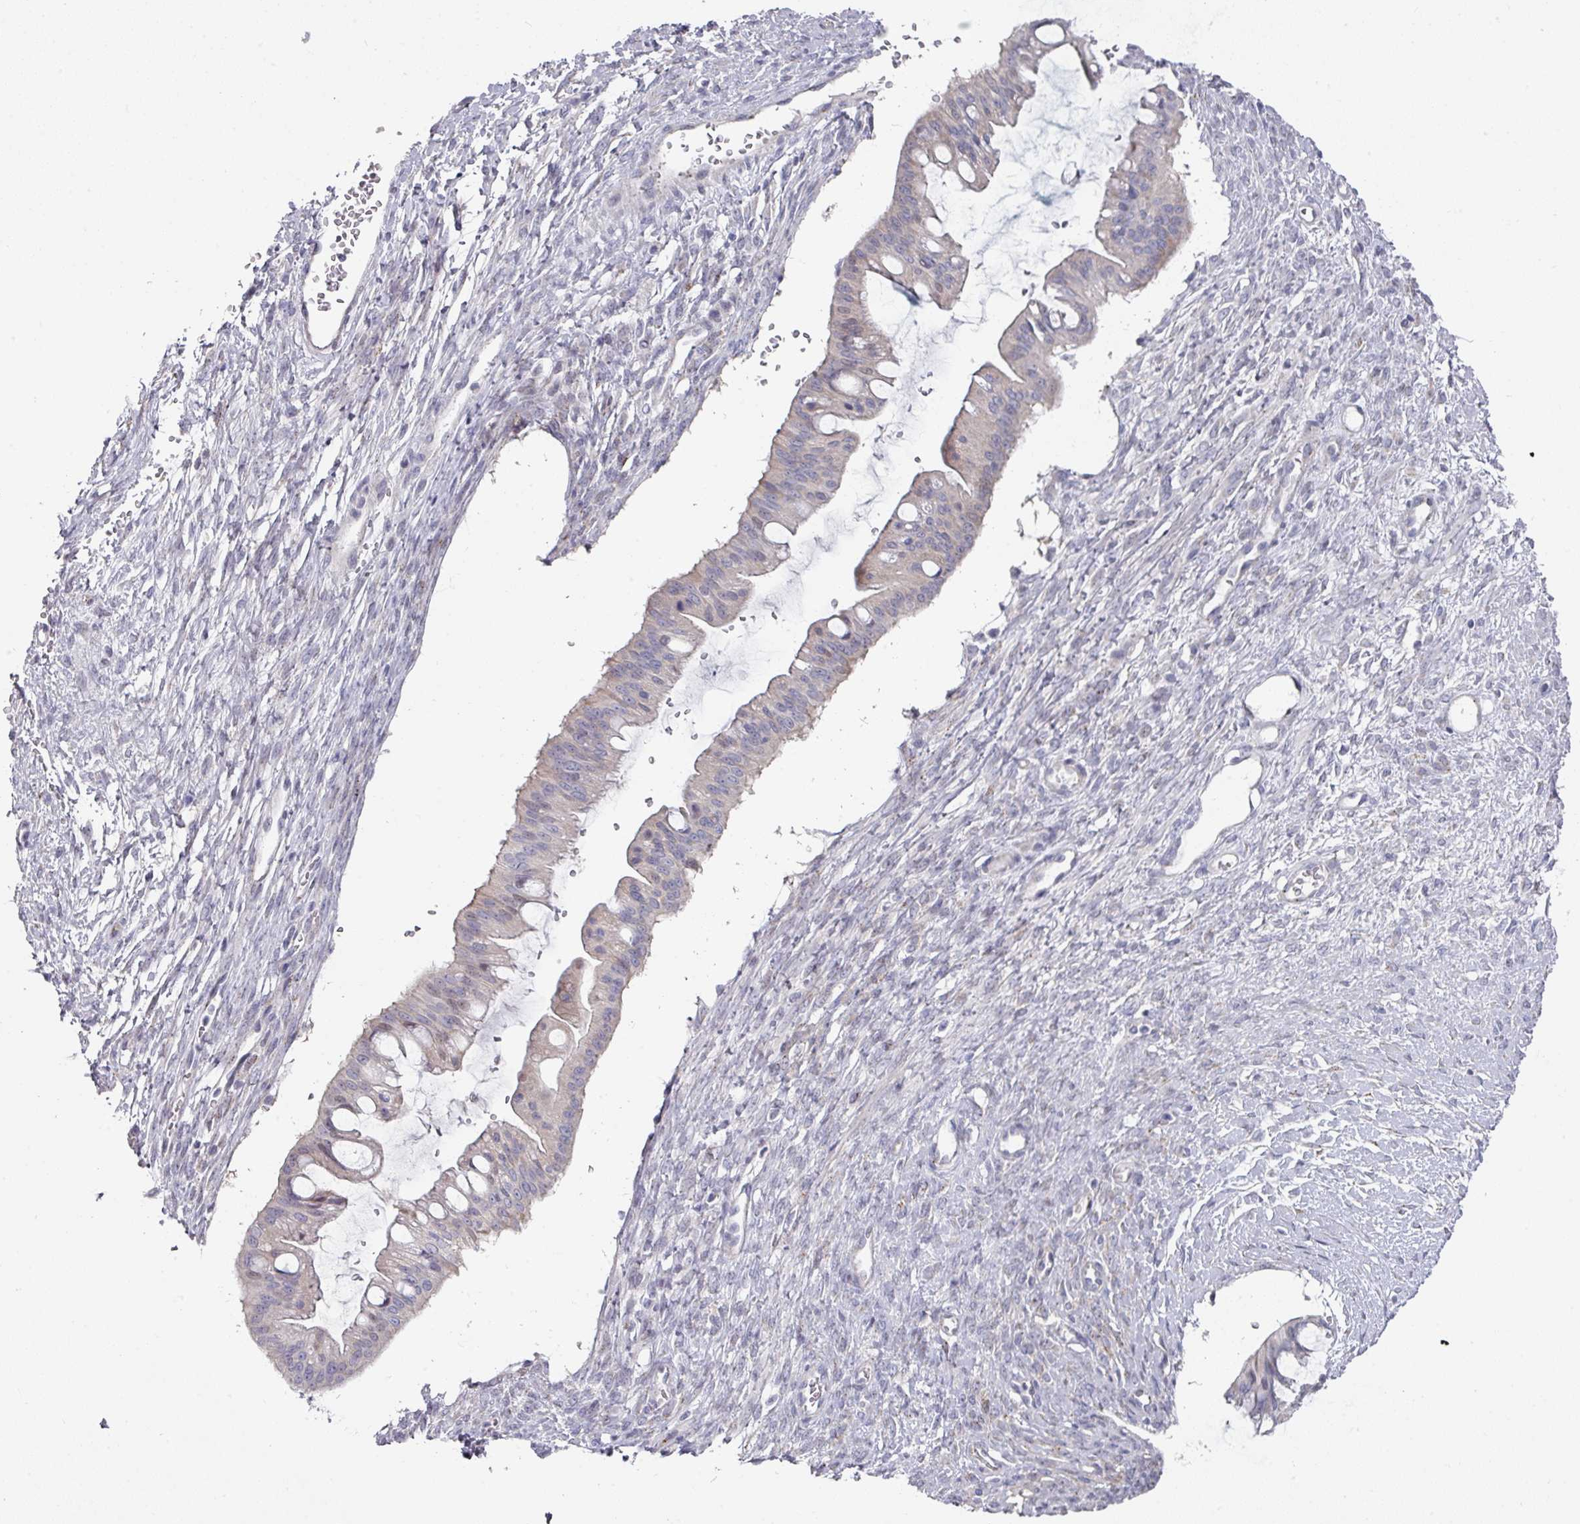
{"staining": {"intensity": "negative", "quantity": "none", "location": "none"}, "tissue": "ovarian cancer", "cell_type": "Tumor cells", "image_type": "cancer", "snomed": [{"axis": "morphology", "description": "Cystadenocarcinoma, mucinous, NOS"}, {"axis": "topography", "description": "Ovary"}], "caption": "A histopathology image of ovarian cancer (mucinous cystadenocarcinoma) stained for a protein exhibits no brown staining in tumor cells.", "gene": "NT5C1A", "patient": {"sex": "female", "age": 73}}